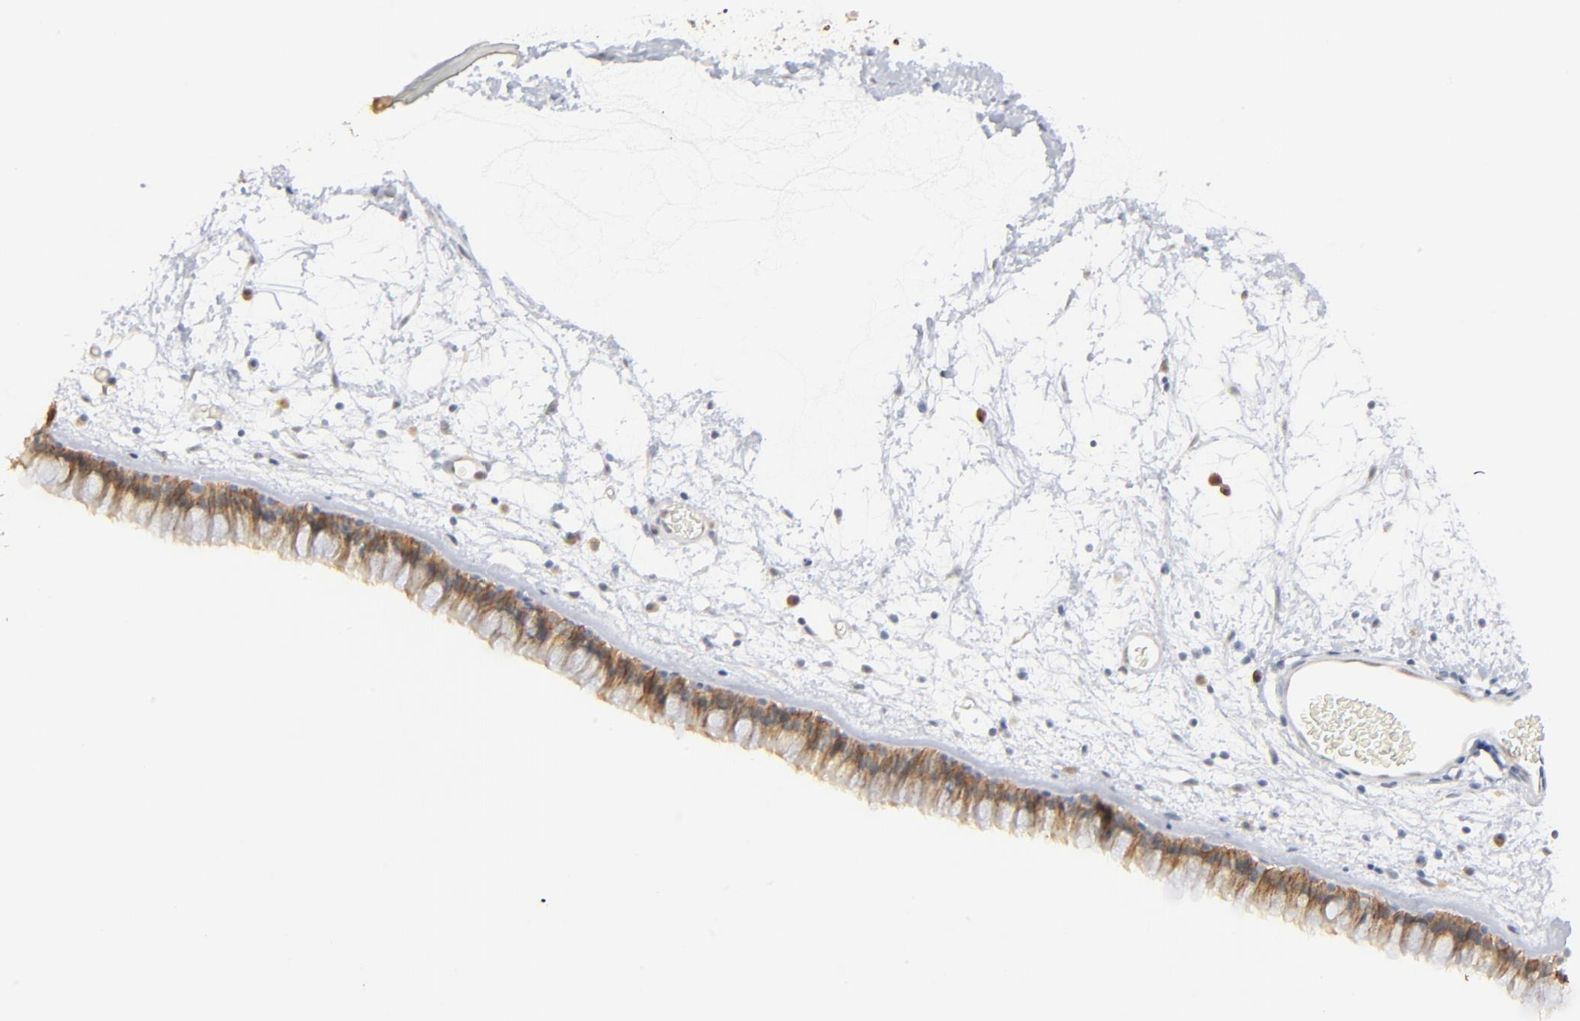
{"staining": {"intensity": "weak", "quantity": ">75%", "location": "cytoplasmic/membranous"}, "tissue": "nasopharynx", "cell_type": "Respiratory epithelial cells", "image_type": "normal", "snomed": [{"axis": "morphology", "description": "Normal tissue, NOS"}, {"axis": "morphology", "description": "Inflammation, NOS"}, {"axis": "topography", "description": "Nasopharynx"}], "caption": "Benign nasopharynx demonstrates weak cytoplasmic/membranous expression in approximately >75% of respiratory epithelial cells (brown staining indicates protein expression, while blue staining denotes nuclei)..", "gene": "EPCAM", "patient": {"sex": "male", "age": 48}}